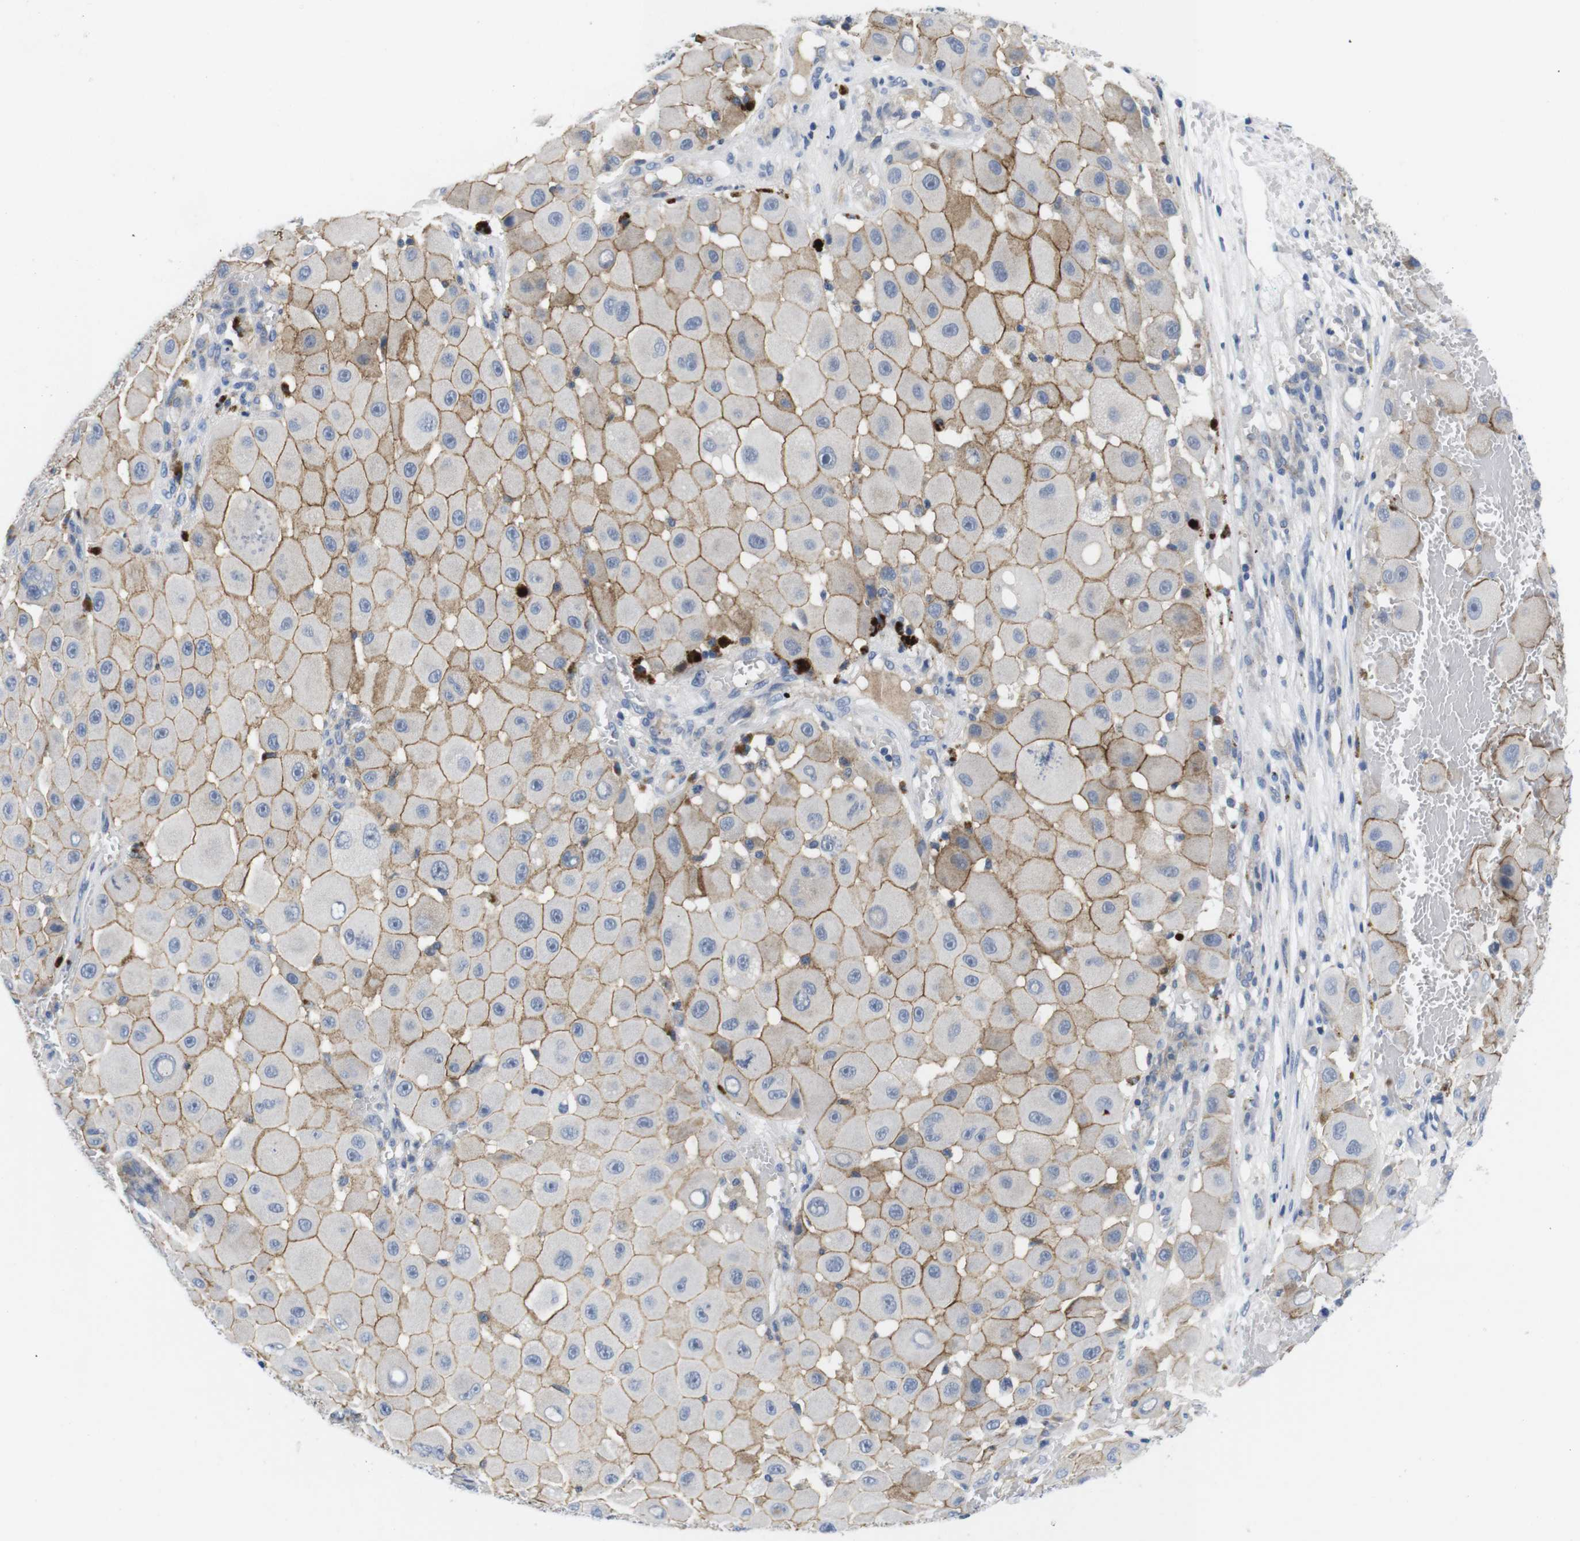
{"staining": {"intensity": "moderate", "quantity": ">75%", "location": "cytoplasmic/membranous"}, "tissue": "melanoma", "cell_type": "Tumor cells", "image_type": "cancer", "snomed": [{"axis": "morphology", "description": "Malignant melanoma, NOS"}, {"axis": "topography", "description": "Skin"}], "caption": "Malignant melanoma was stained to show a protein in brown. There is medium levels of moderate cytoplasmic/membranous staining in about >75% of tumor cells.", "gene": "SCRIB", "patient": {"sex": "female", "age": 81}}